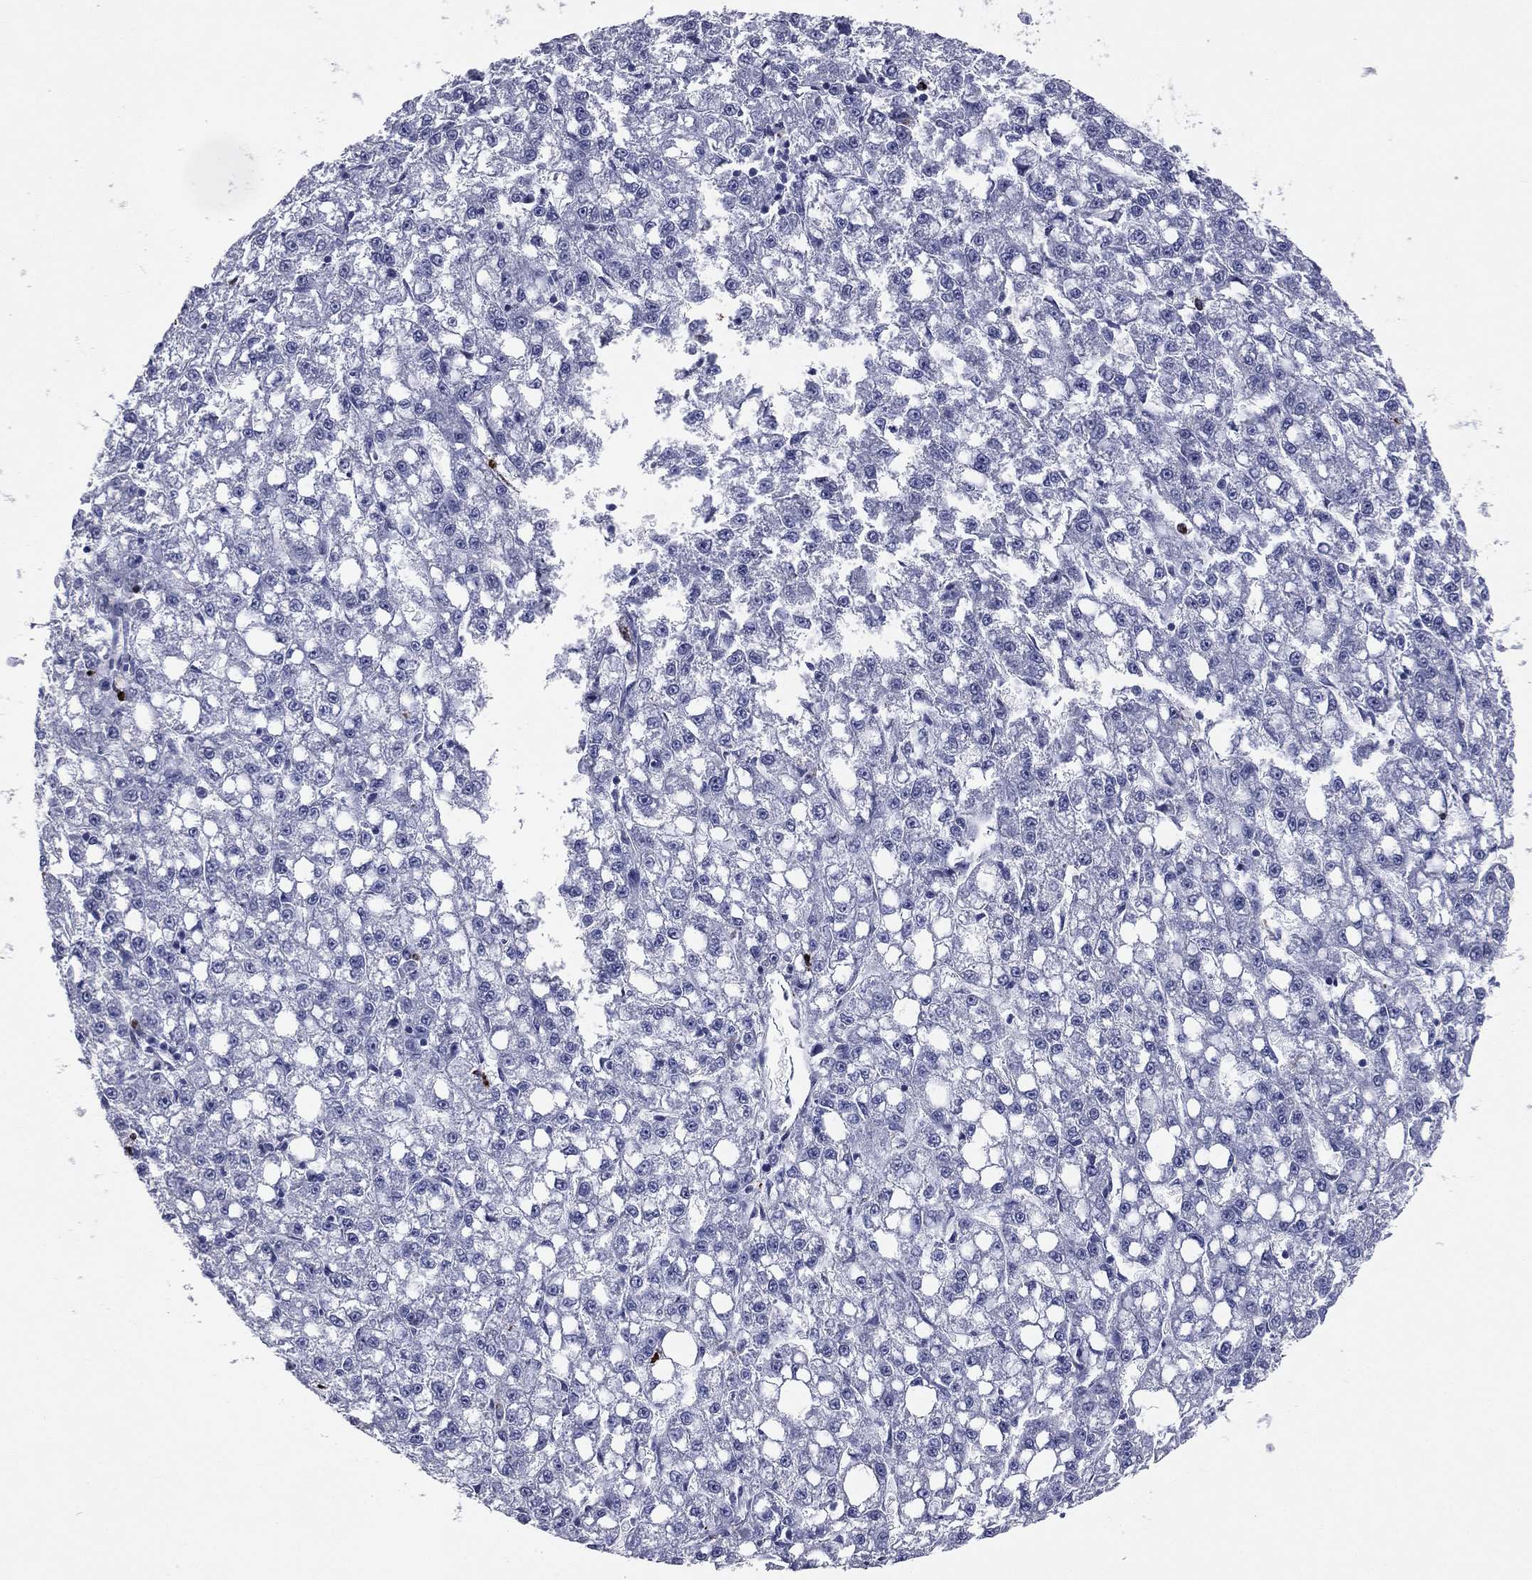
{"staining": {"intensity": "negative", "quantity": "none", "location": "none"}, "tissue": "liver cancer", "cell_type": "Tumor cells", "image_type": "cancer", "snomed": [{"axis": "morphology", "description": "Carcinoma, Hepatocellular, NOS"}, {"axis": "topography", "description": "Liver"}], "caption": "Liver hepatocellular carcinoma was stained to show a protein in brown. There is no significant staining in tumor cells.", "gene": "HLA-DOA", "patient": {"sex": "female", "age": 65}}